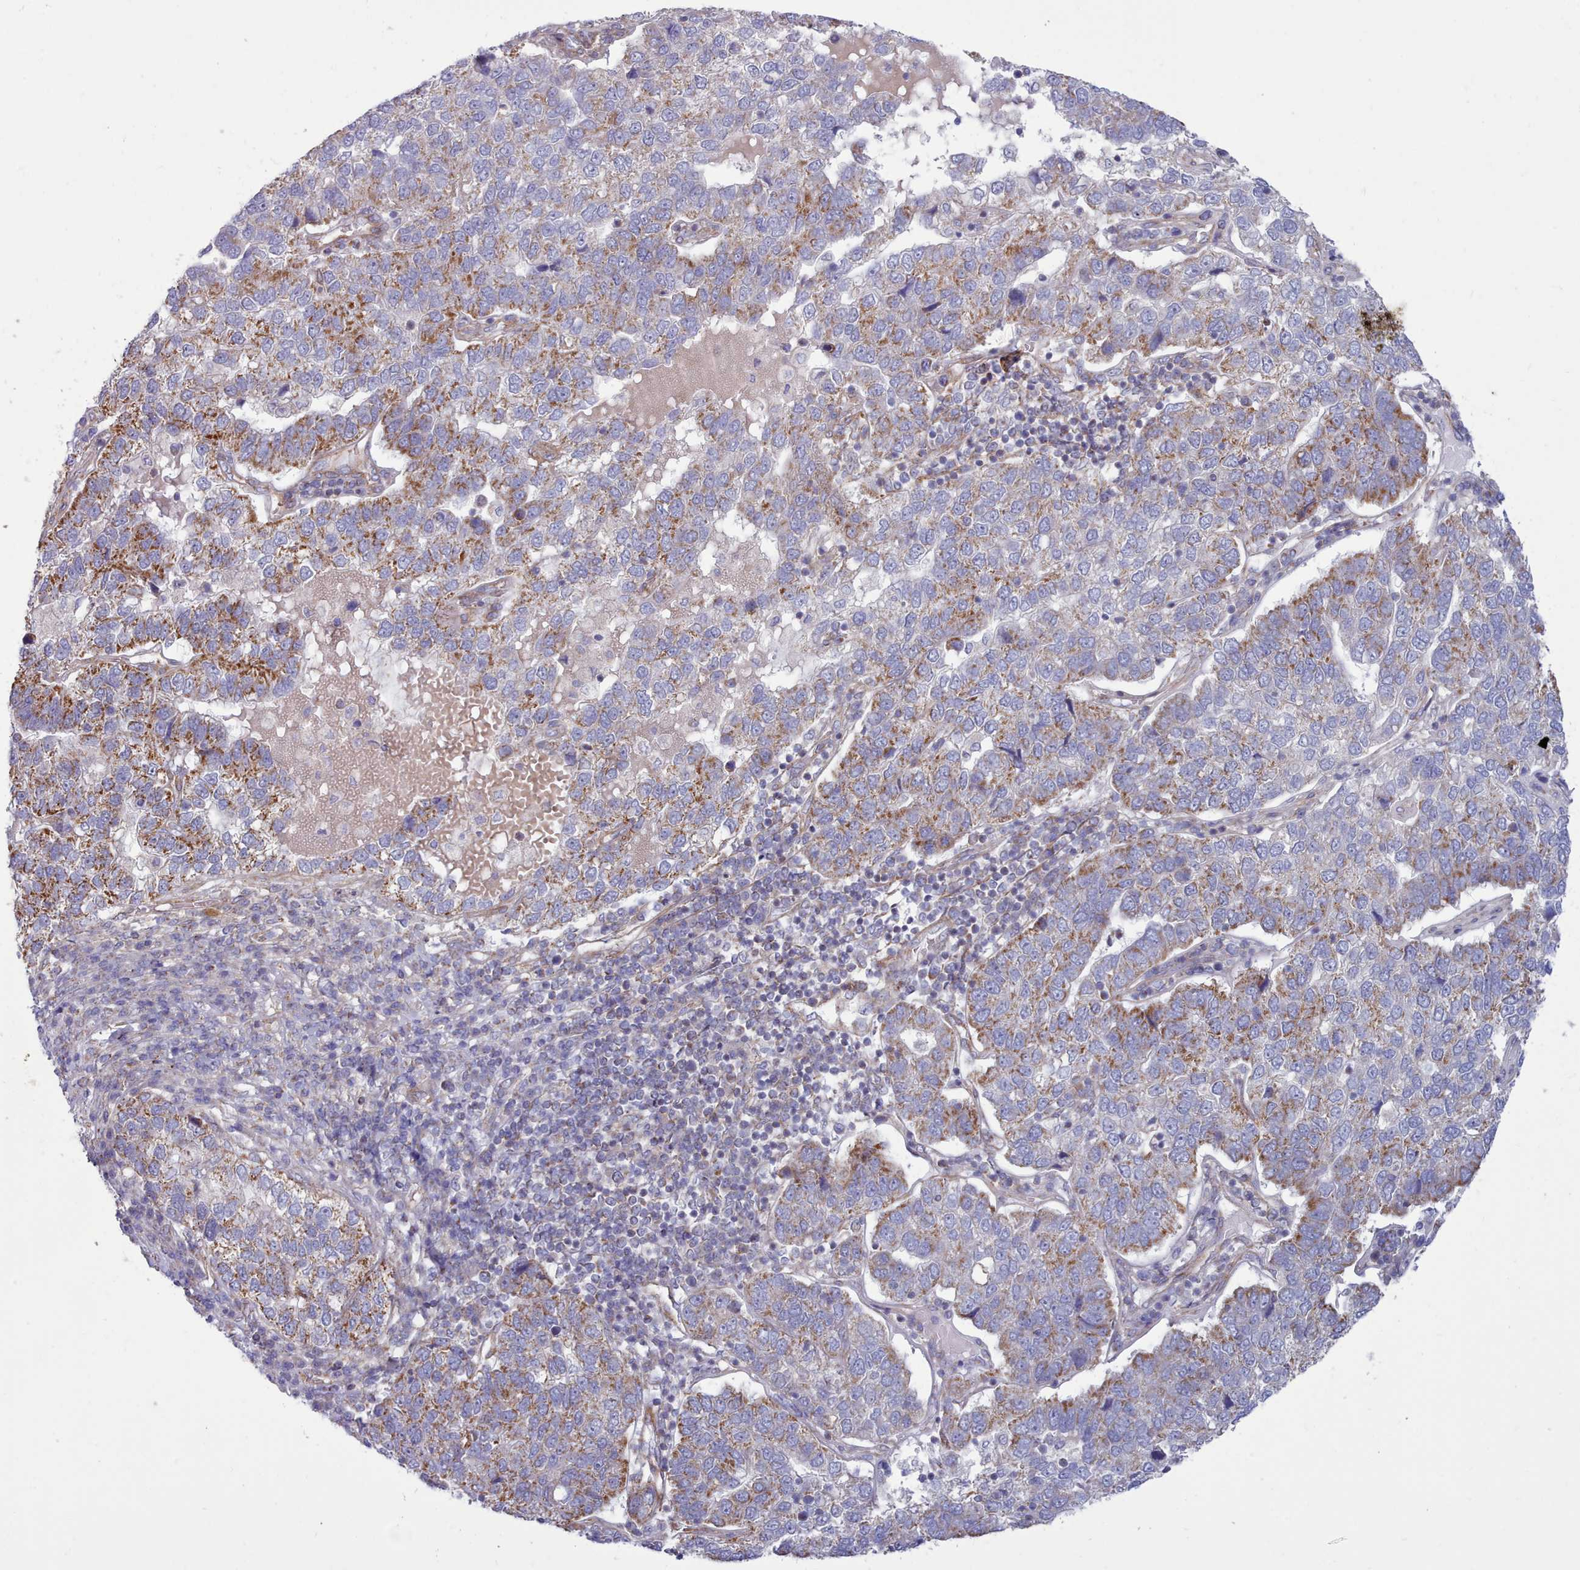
{"staining": {"intensity": "moderate", "quantity": "25%-75%", "location": "cytoplasmic/membranous"}, "tissue": "pancreatic cancer", "cell_type": "Tumor cells", "image_type": "cancer", "snomed": [{"axis": "morphology", "description": "Adenocarcinoma, NOS"}, {"axis": "topography", "description": "Pancreas"}], "caption": "Tumor cells demonstrate moderate cytoplasmic/membranous expression in about 25%-75% of cells in pancreatic cancer (adenocarcinoma).", "gene": "MRPL21", "patient": {"sex": "female", "age": 61}}